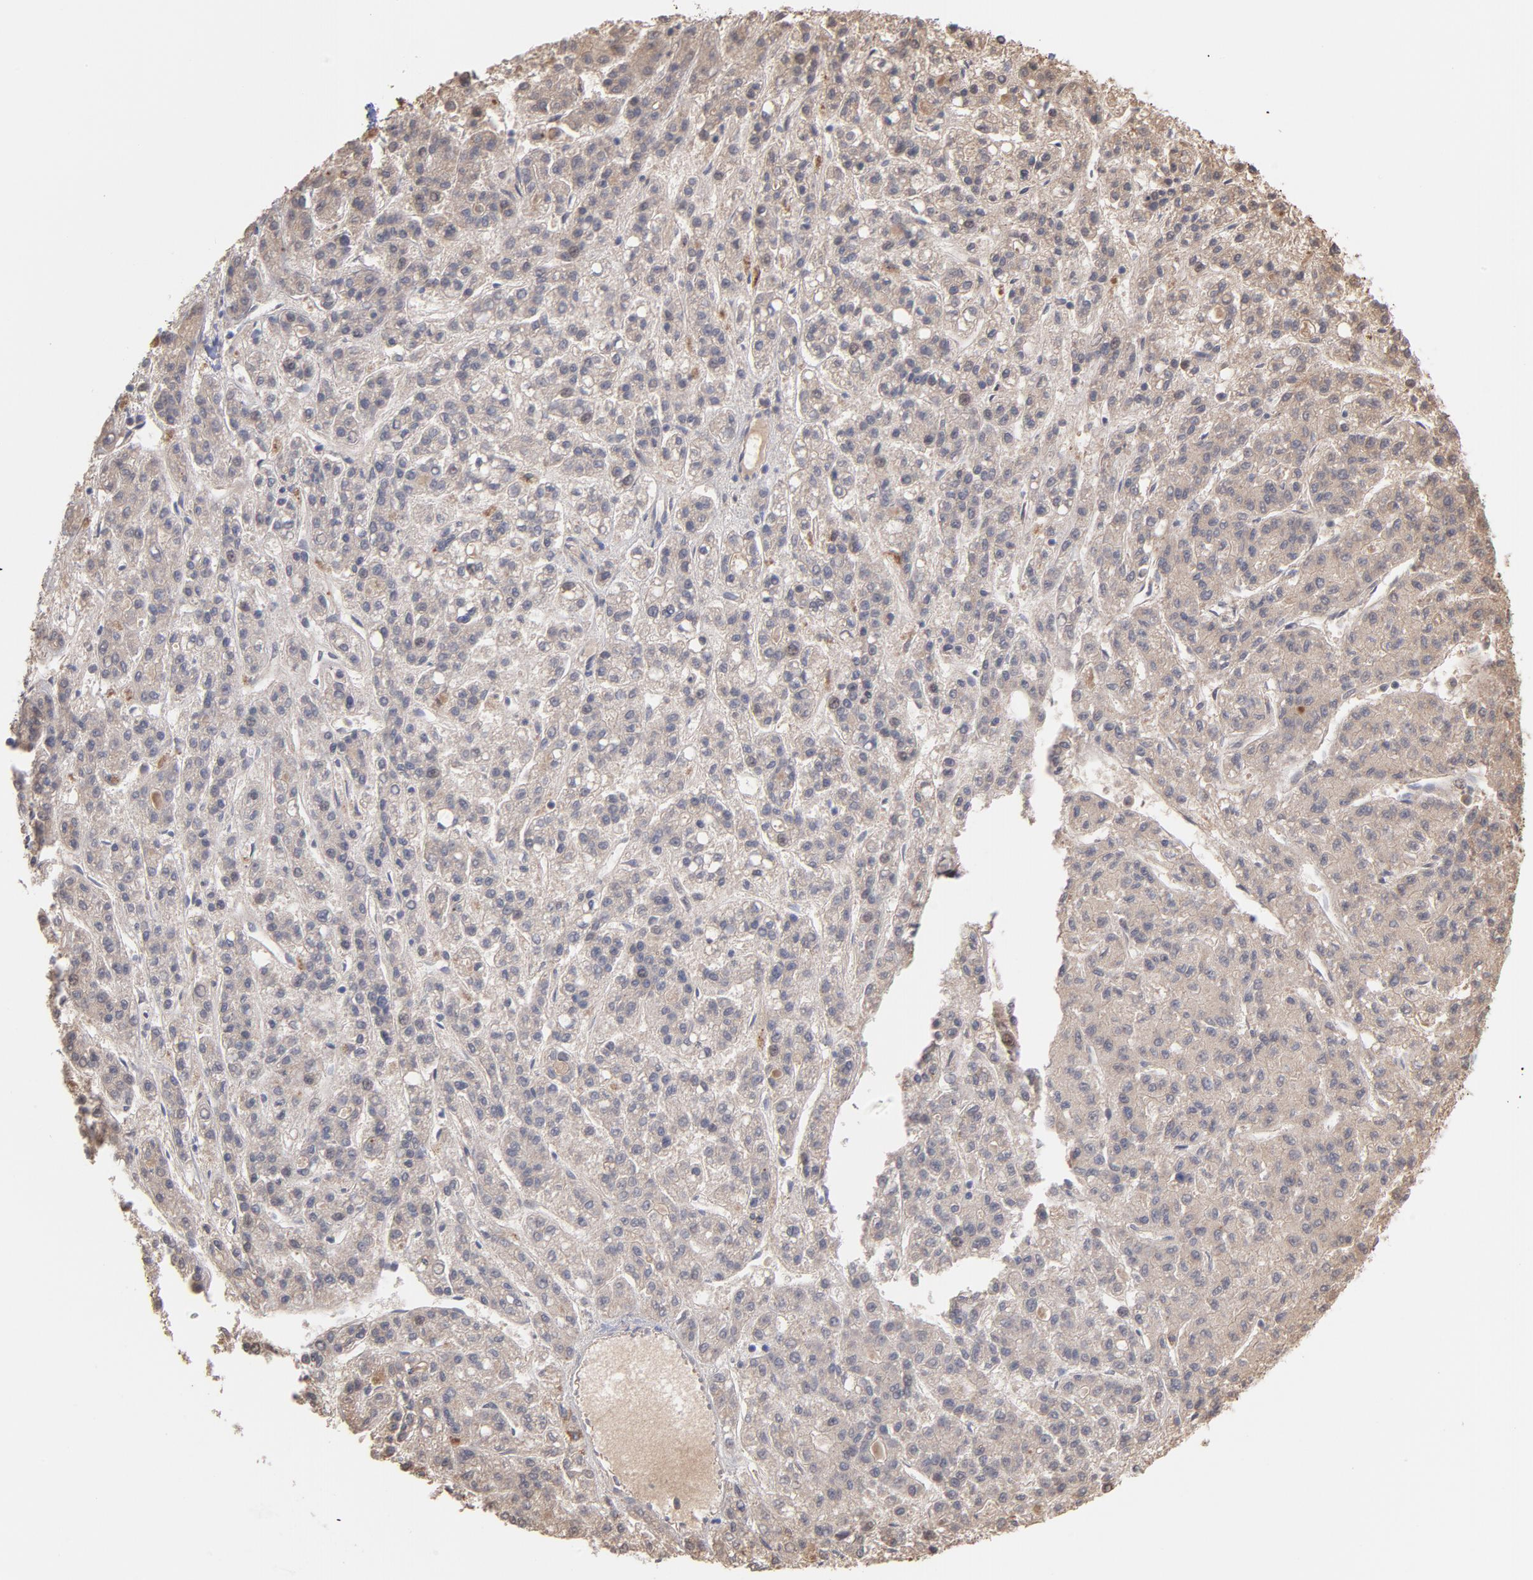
{"staining": {"intensity": "negative", "quantity": "none", "location": "none"}, "tissue": "liver cancer", "cell_type": "Tumor cells", "image_type": "cancer", "snomed": [{"axis": "morphology", "description": "Carcinoma, Hepatocellular, NOS"}, {"axis": "topography", "description": "Liver"}], "caption": "High power microscopy micrograph of an immunohistochemistry histopathology image of liver cancer, revealing no significant expression in tumor cells. Brightfield microscopy of immunohistochemistry stained with DAB (brown) and hematoxylin (blue), captured at high magnification.", "gene": "OAS1", "patient": {"sex": "male", "age": 70}}